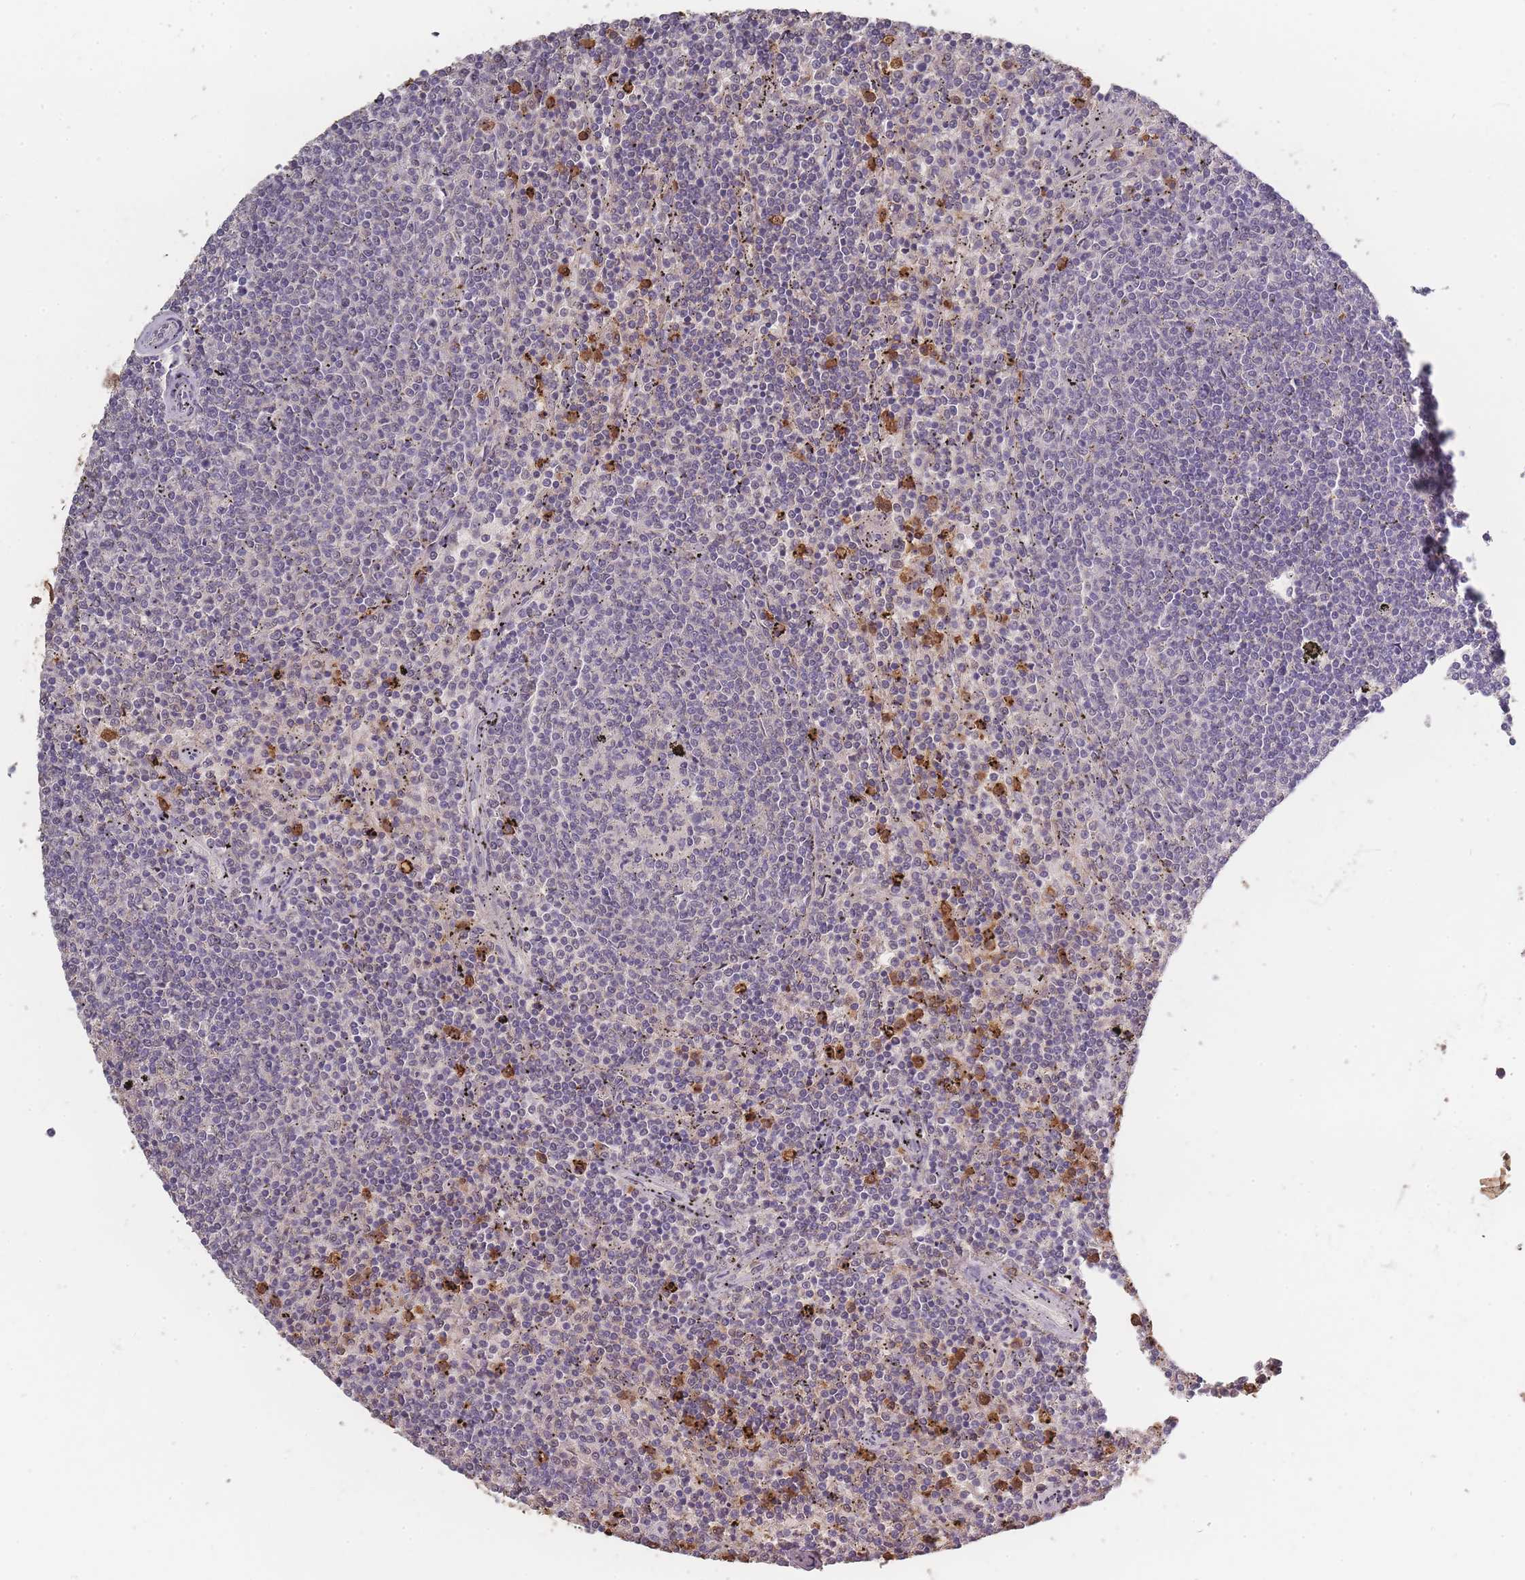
{"staining": {"intensity": "negative", "quantity": "none", "location": "none"}, "tissue": "lymphoma", "cell_type": "Tumor cells", "image_type": "cancer", "snomed": [{"axis": "morphology", "description": "Malignant lymphoma, non-Hodgkin's type, Low grade"}, {"axis": "topography", "description": "Spleen"}], "caption": "Immunohistochemistry image of lymphoma stained for a protein (brown), which displays no staining in tumor cells.", "gene": "BST1", "patient": {"sex": "female", "age": 50}}